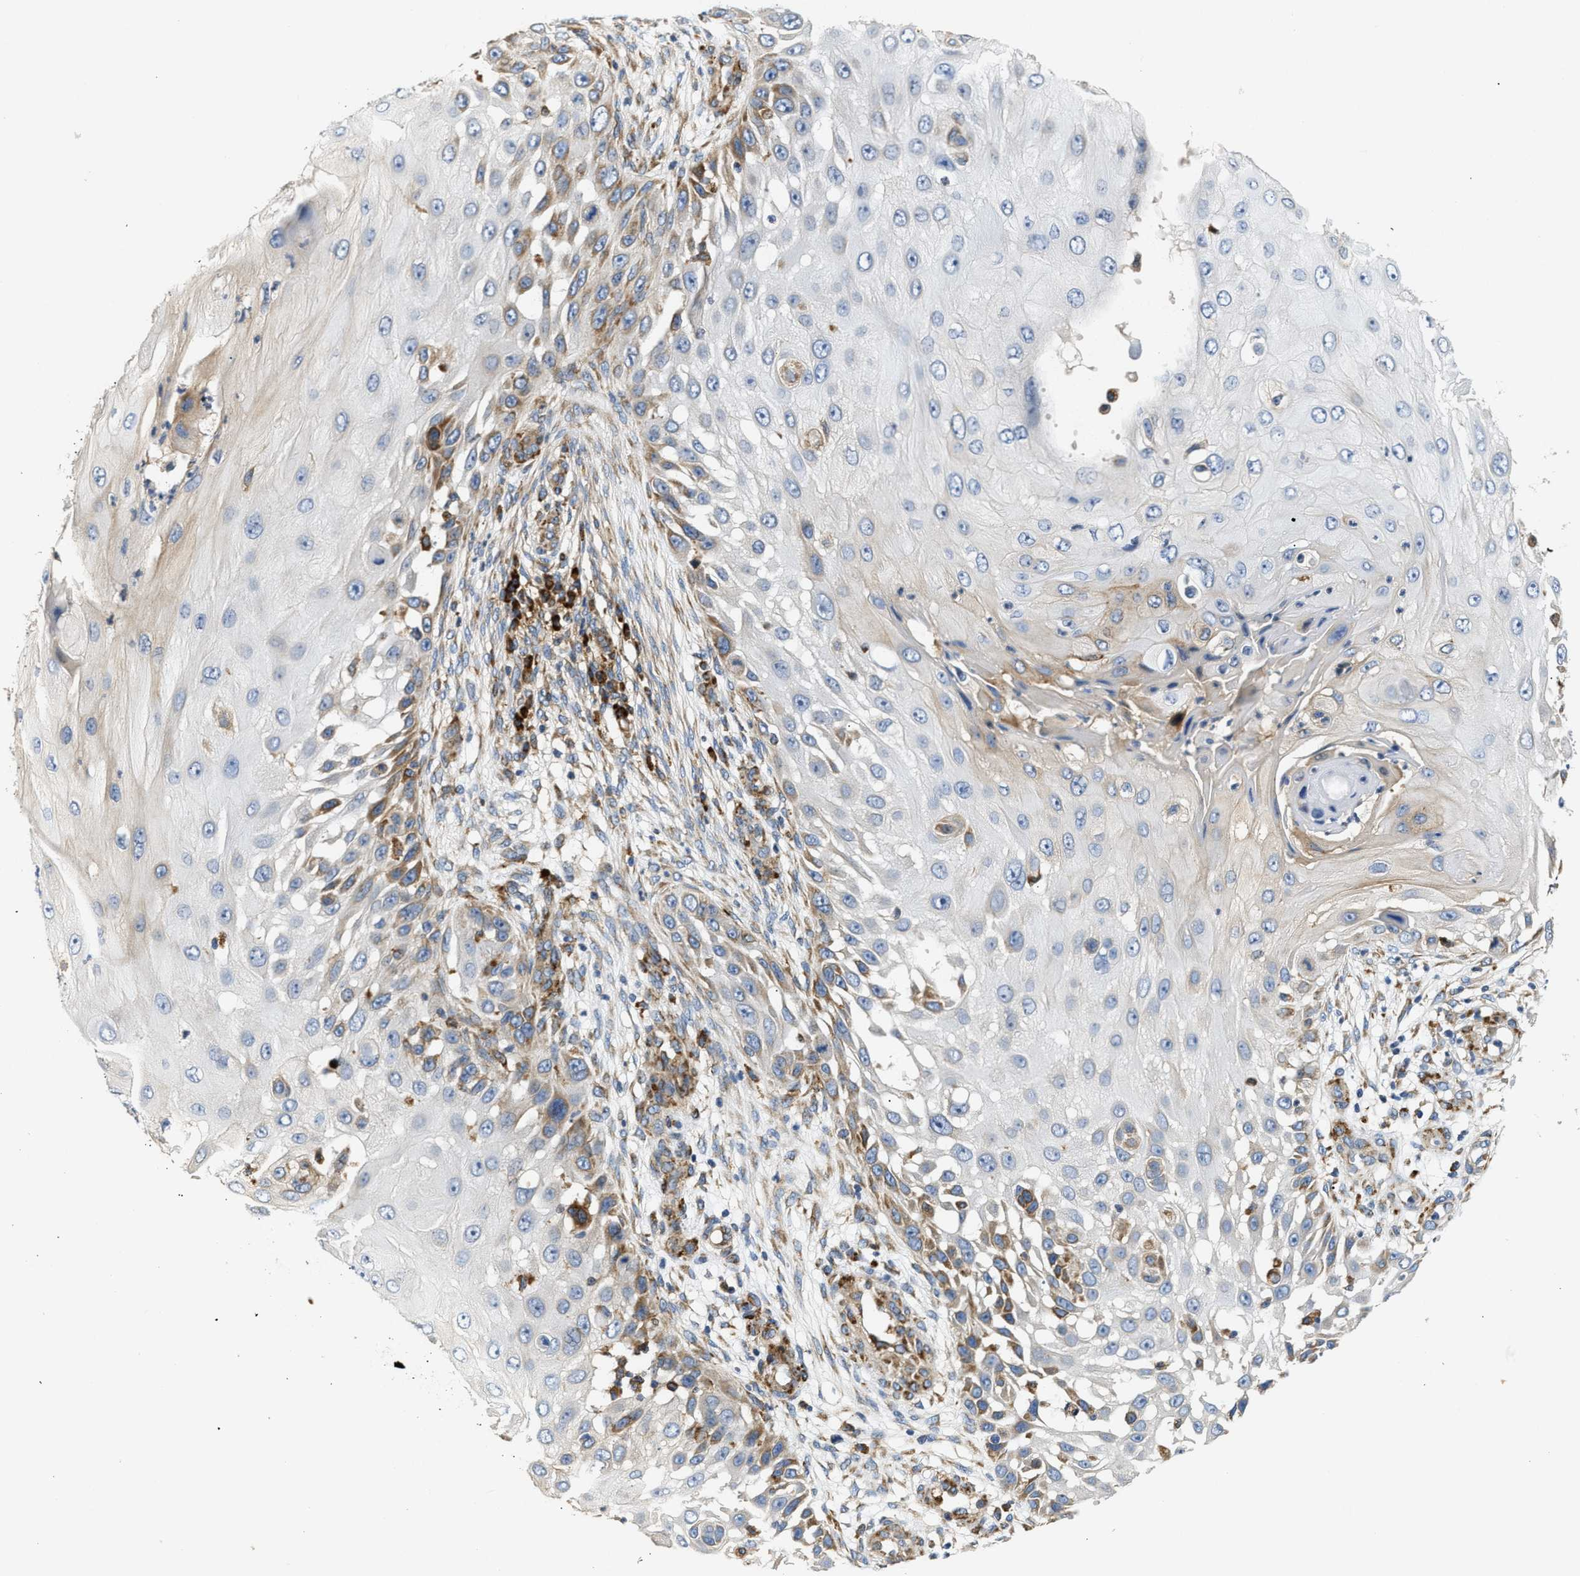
{"staining": {"intensity": "moderate", "quantity": "<25%", "location": "cytoplasmic/membranous"}, "tissue": "skin cancer", "cell_type": "Tumor cells", "image_type": "cancer", "snomed": [{"axis": "morphology", "description": "Squamous cell carcinoma, NOS"}, {"axis": "topography", "description": "Skin"}], "caption": "Approximately <25% of tumor cells in human skin squamous cell carcinoma show moderate cytoplasmic/membranous protein expression as visualized by brown immunohistochemical staining.", "gene": "AMZ1", "patient": {"sex": "female", "age": 44}}